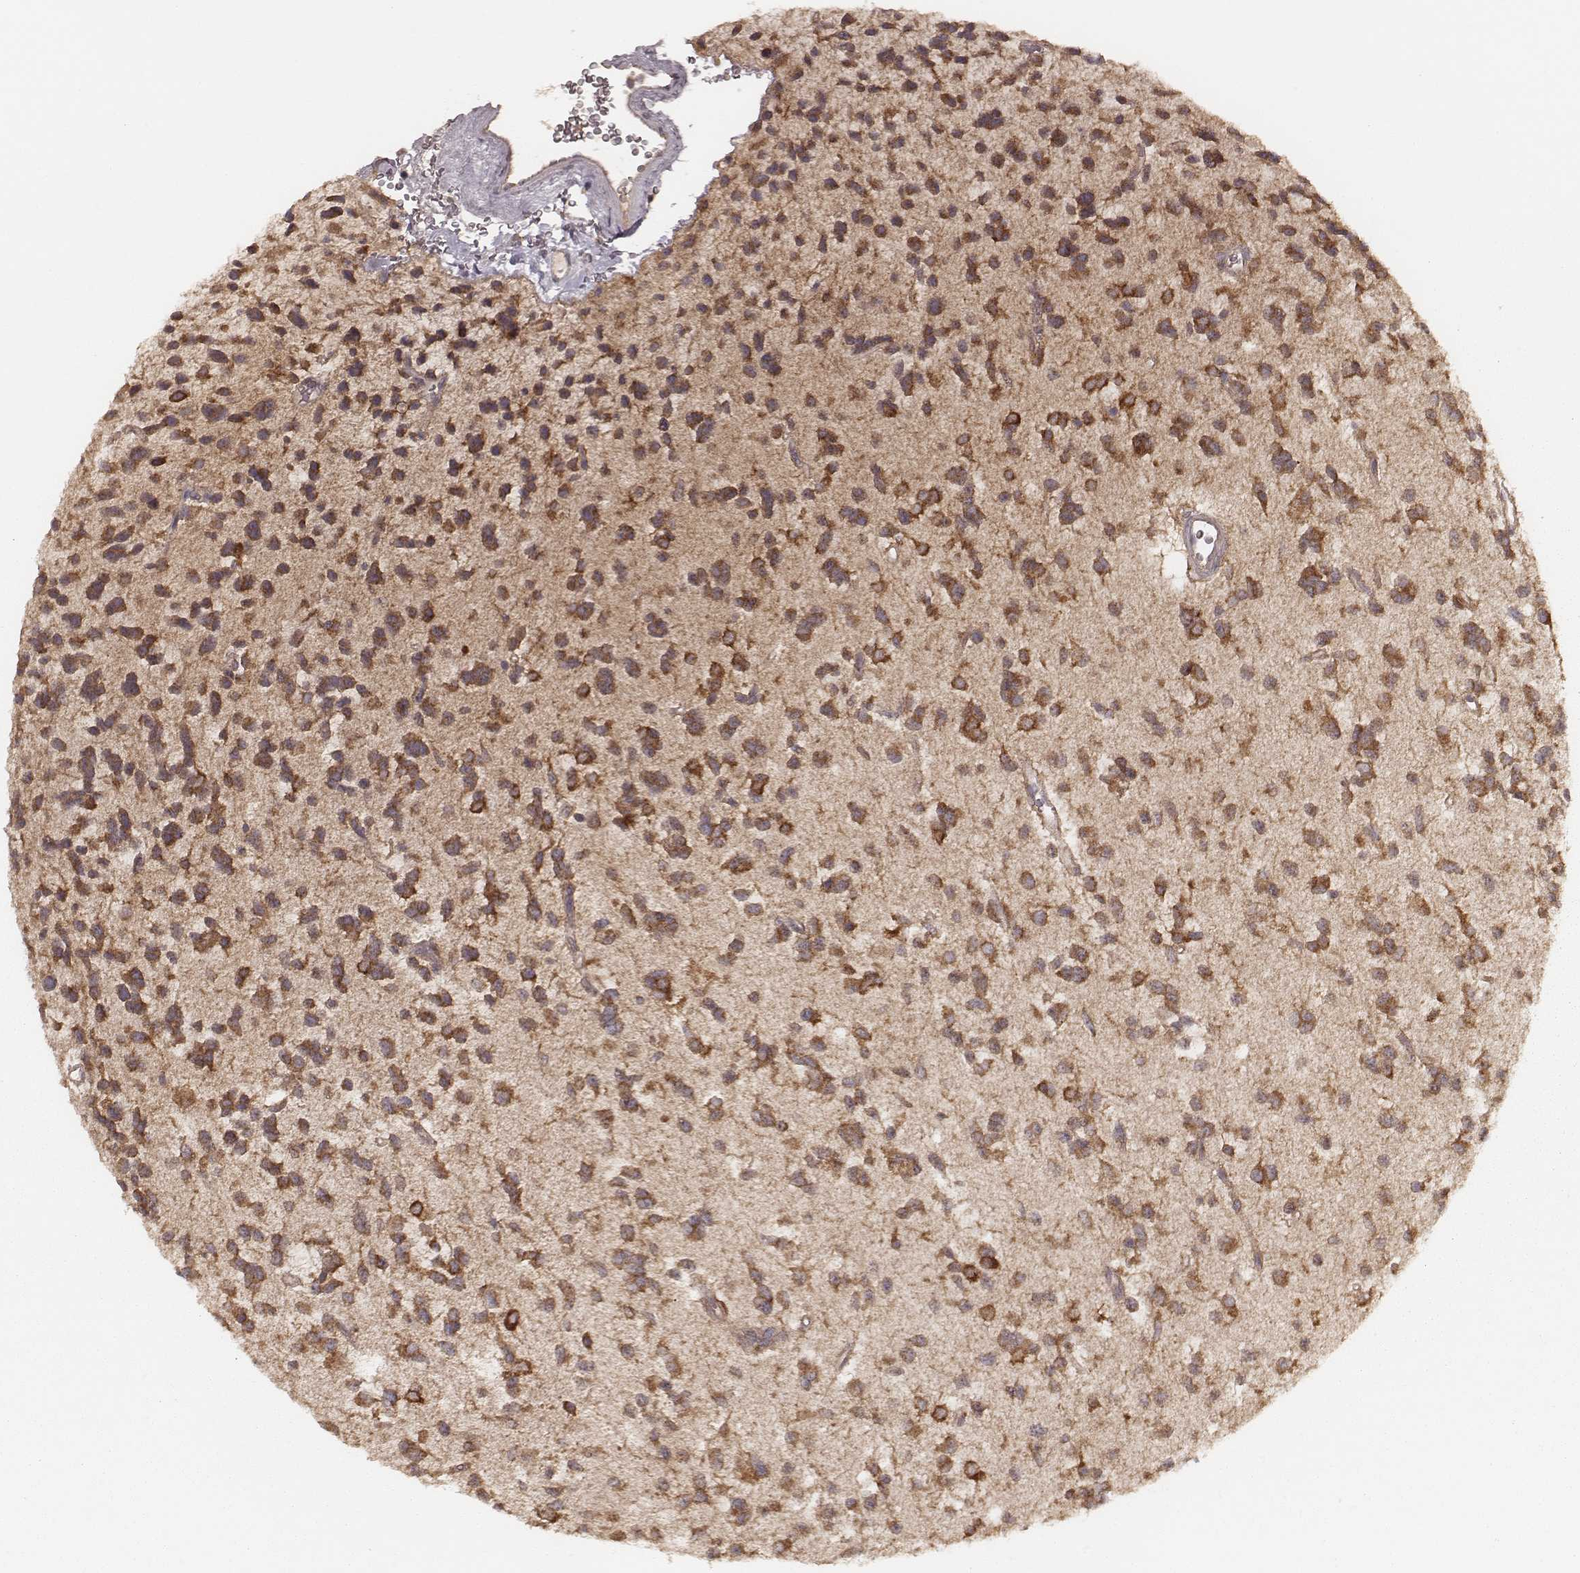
{"staining": {"intensity": "moderate", "quantity": ">75%", "location": "cytoplasmic/membranous"}, "tissue": "glioma", "cell_type": "Tumor cells", "image_type": "cancer", "snomed": [{"axis": "morphology", "description": "Glioma, malignant, Low grade"}, {"axis": "topography", "description": "Brain"}], "caption": "There is medium levels of moderate cytoplasmic/membranous expression in tumor cells of malignant glioma (low-grade), as demonstrated by immunohistochemical staining (brown color).", "gene": "CARS1", "patient": {"sex": "female", "age": 45}}